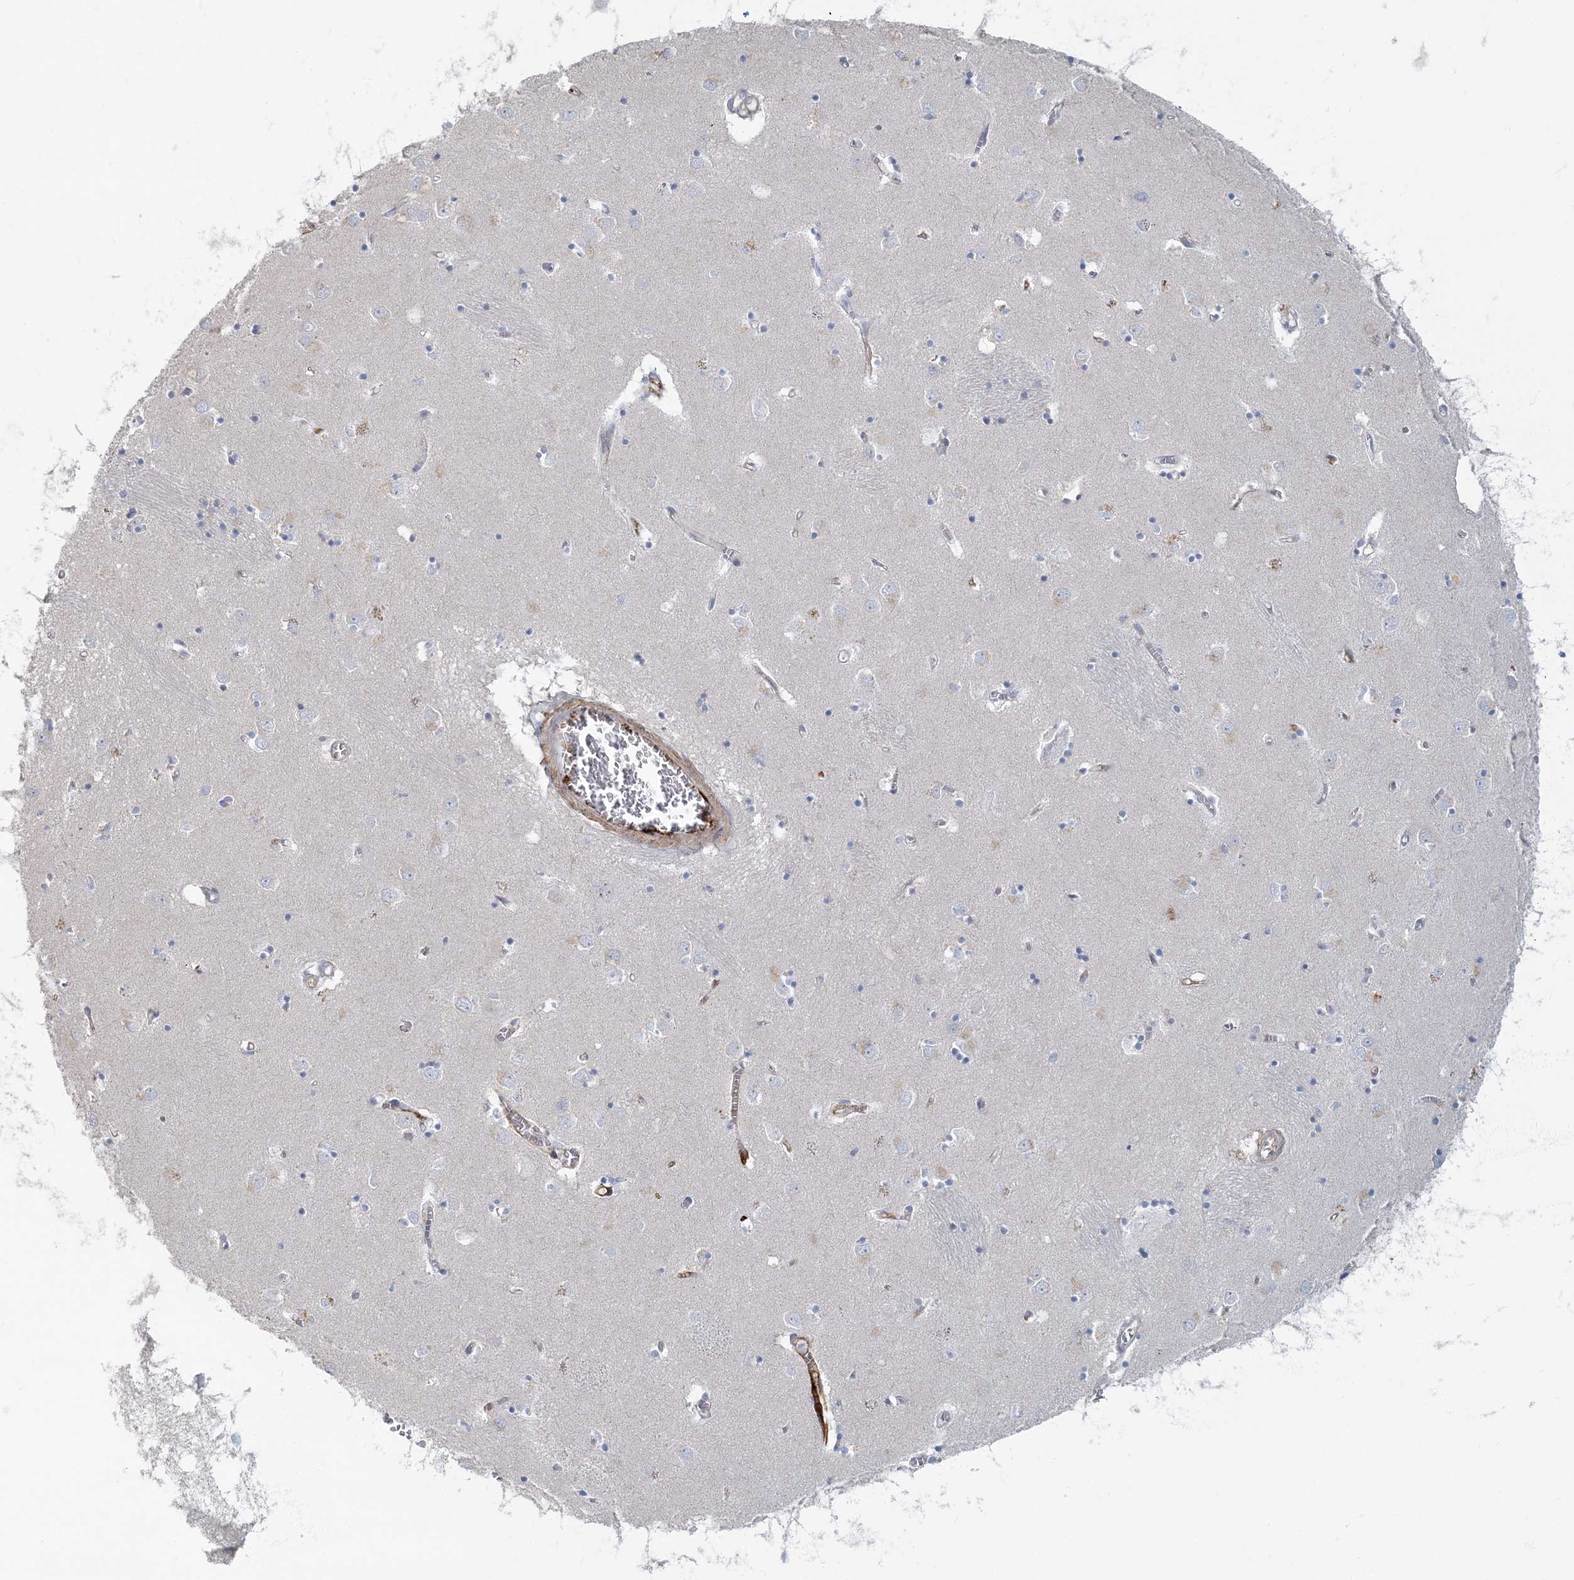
{"staining": {"intensity": "negative", "quantity": "none", "location": "none"}, "tissue": "caudate", "cell_type": "Glial cells", "image_type": "normal", "snomed": [{"axis": "morphology", "description": "Normal tissue, NOS"}, {"axis": "topography", "description": "Lateral ventricle wall"}], "caption": "The photomicrograph shows no significant staining in glial cells of caudate. (DAB (3,3'-diaminobenzidine) immunohistochemistry (IHC) with hematoxylin counter stain).", "gene": "MYOT", "patient": {"sex": "male", "age": 70}}